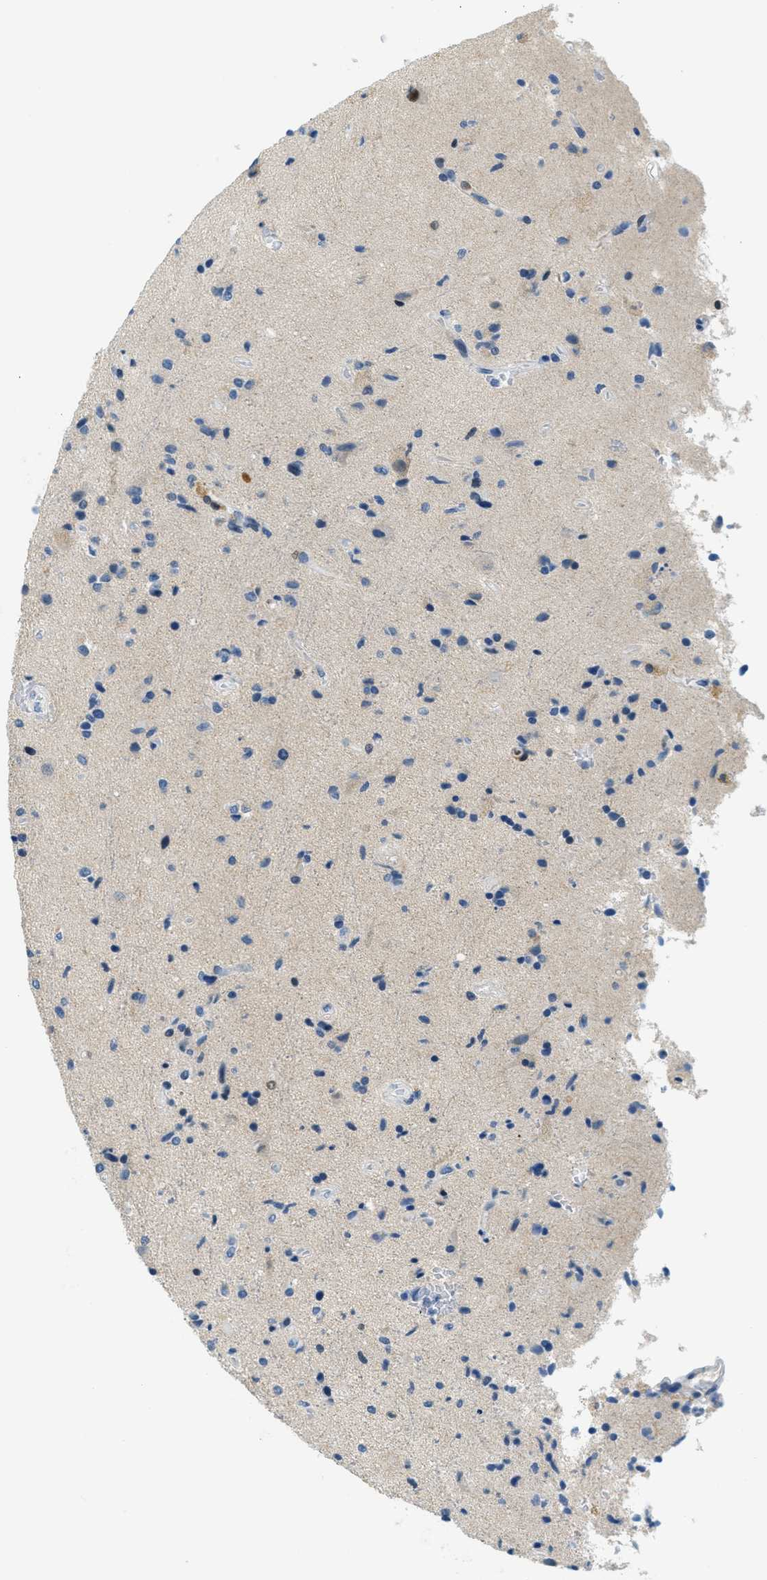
{"staining": {"intensity": "negative", "quantity": "none", "location": "none"}, "tissue": "glioma", "cell_type": "Tumor cells", "image_type": "cancer", "snomed": [{"axis": "morphology", "description": "Glioma, malignant, High grade"}, {"axis": "topography", "description": "Brain"}], "caption": "Malignant glioma (high-grade) was stained to show a protein in brown. There is no significant expression in tumor cells.", "gene": "CYP4X1", "patient": {"sex": "male", "age": 72}}